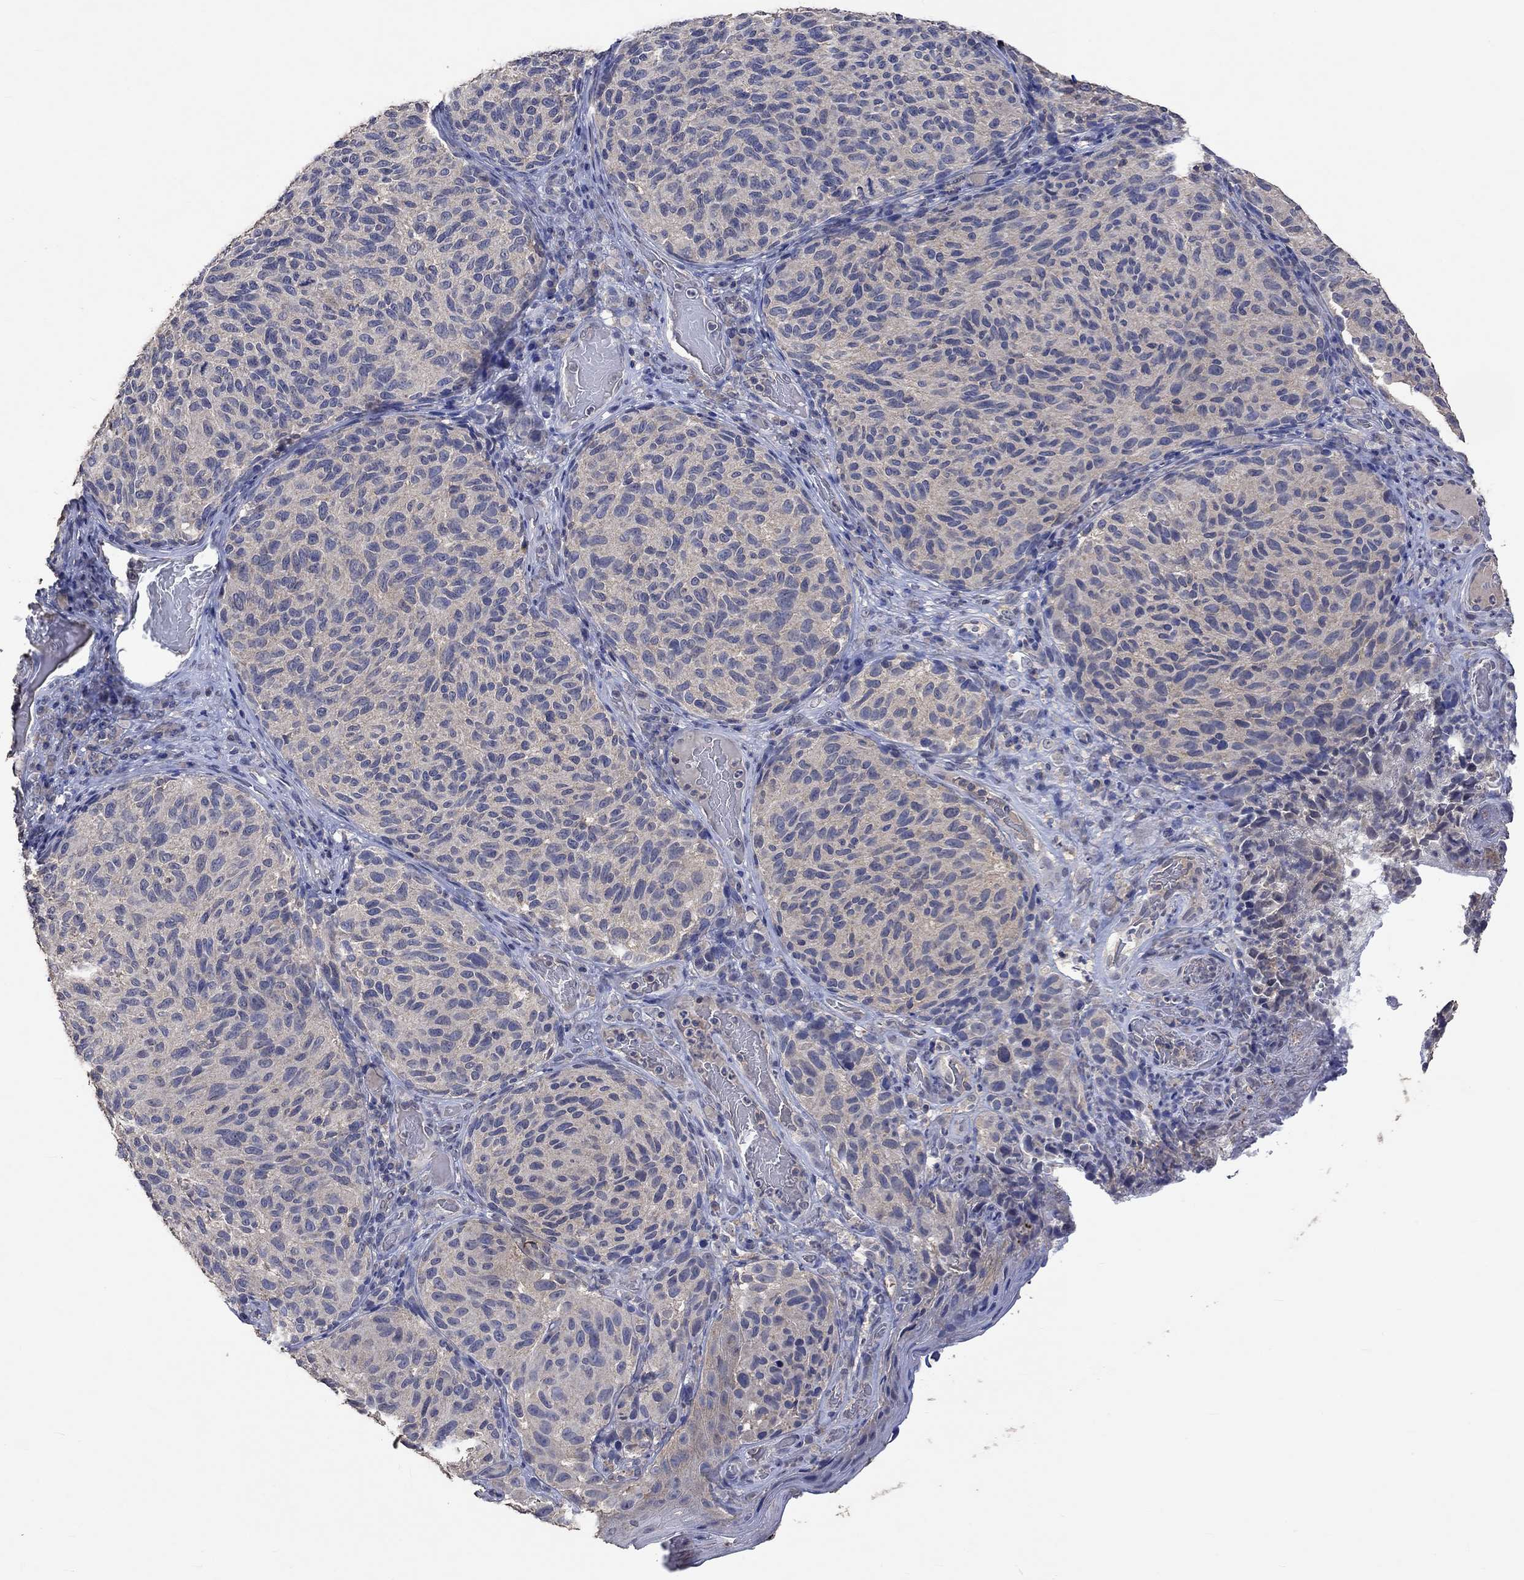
{"staining": {"intensity": "negative", "quantity": "none", "location": "none"}, "tissue": "melanoma", "cell_type": "Tumor cells", "image_type": "cancer", "snomed": [{"axis": "morphology", "description": "Malignant melanoma, NOS"}, {"axis": "topography", "description": "Skin"}], "caption": "Tumor cells show no significant staining in malignant melanoma.", "gene": "PTPN20", "patient": {"sex": "female", "age": 73}}